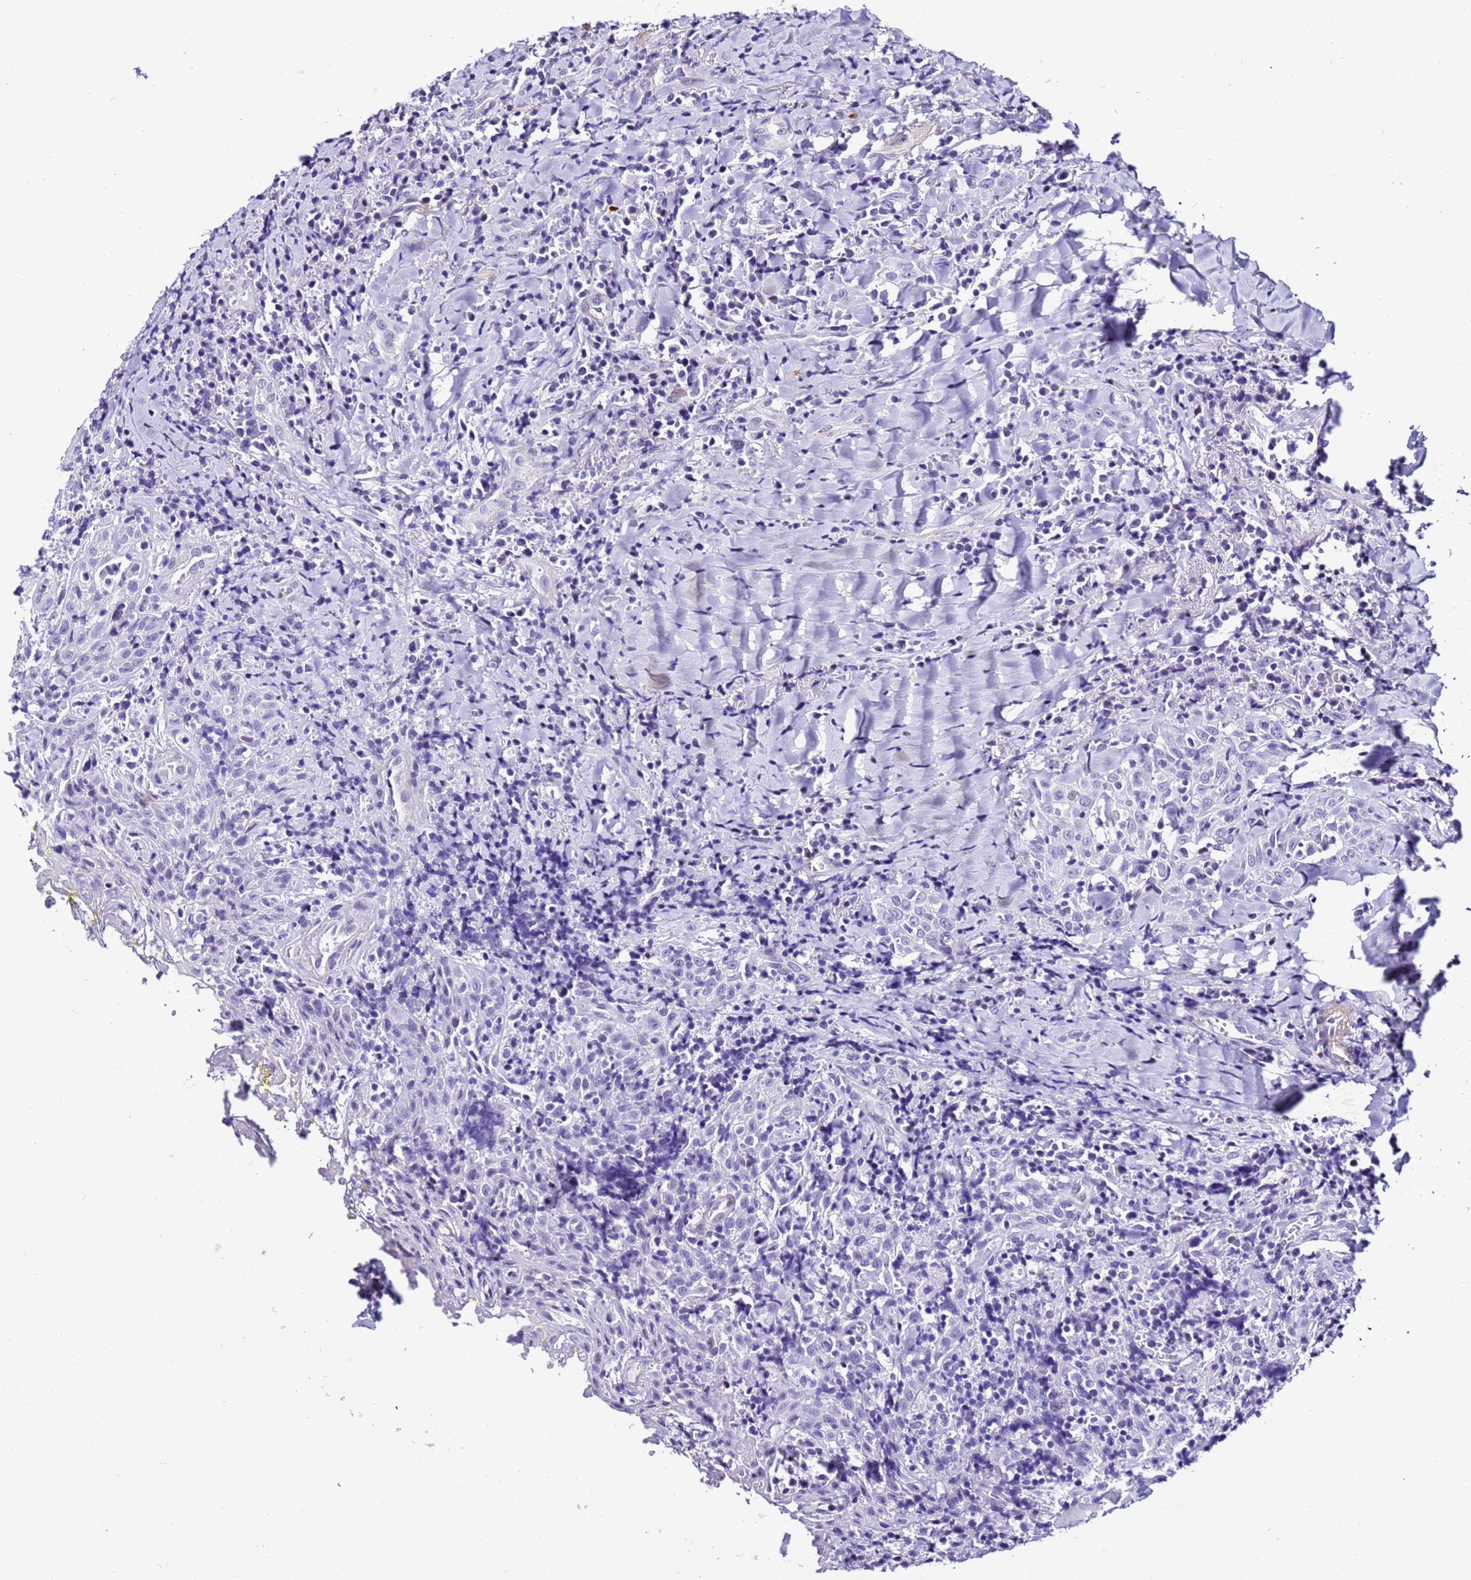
{"staining": {"intensity": "negative", "quantity": "none", "location": "none"}, "tissue": "head and neck cancer", "cell_type": "Tumor cells", "image_type": "cancer", "snomed": [{"axis": "morphology", "description": "Squamous cell carcinoma, NOS"}, {"axis": "topography", "description": "Head-Neck"}], "caption": "Immunohistochemical staining of head and neck squamous cell carcinoma exhibits no significant positivity in tumor cells.", "gene": "ZNF417", "patient": {"sex": "female", "age": 70}}